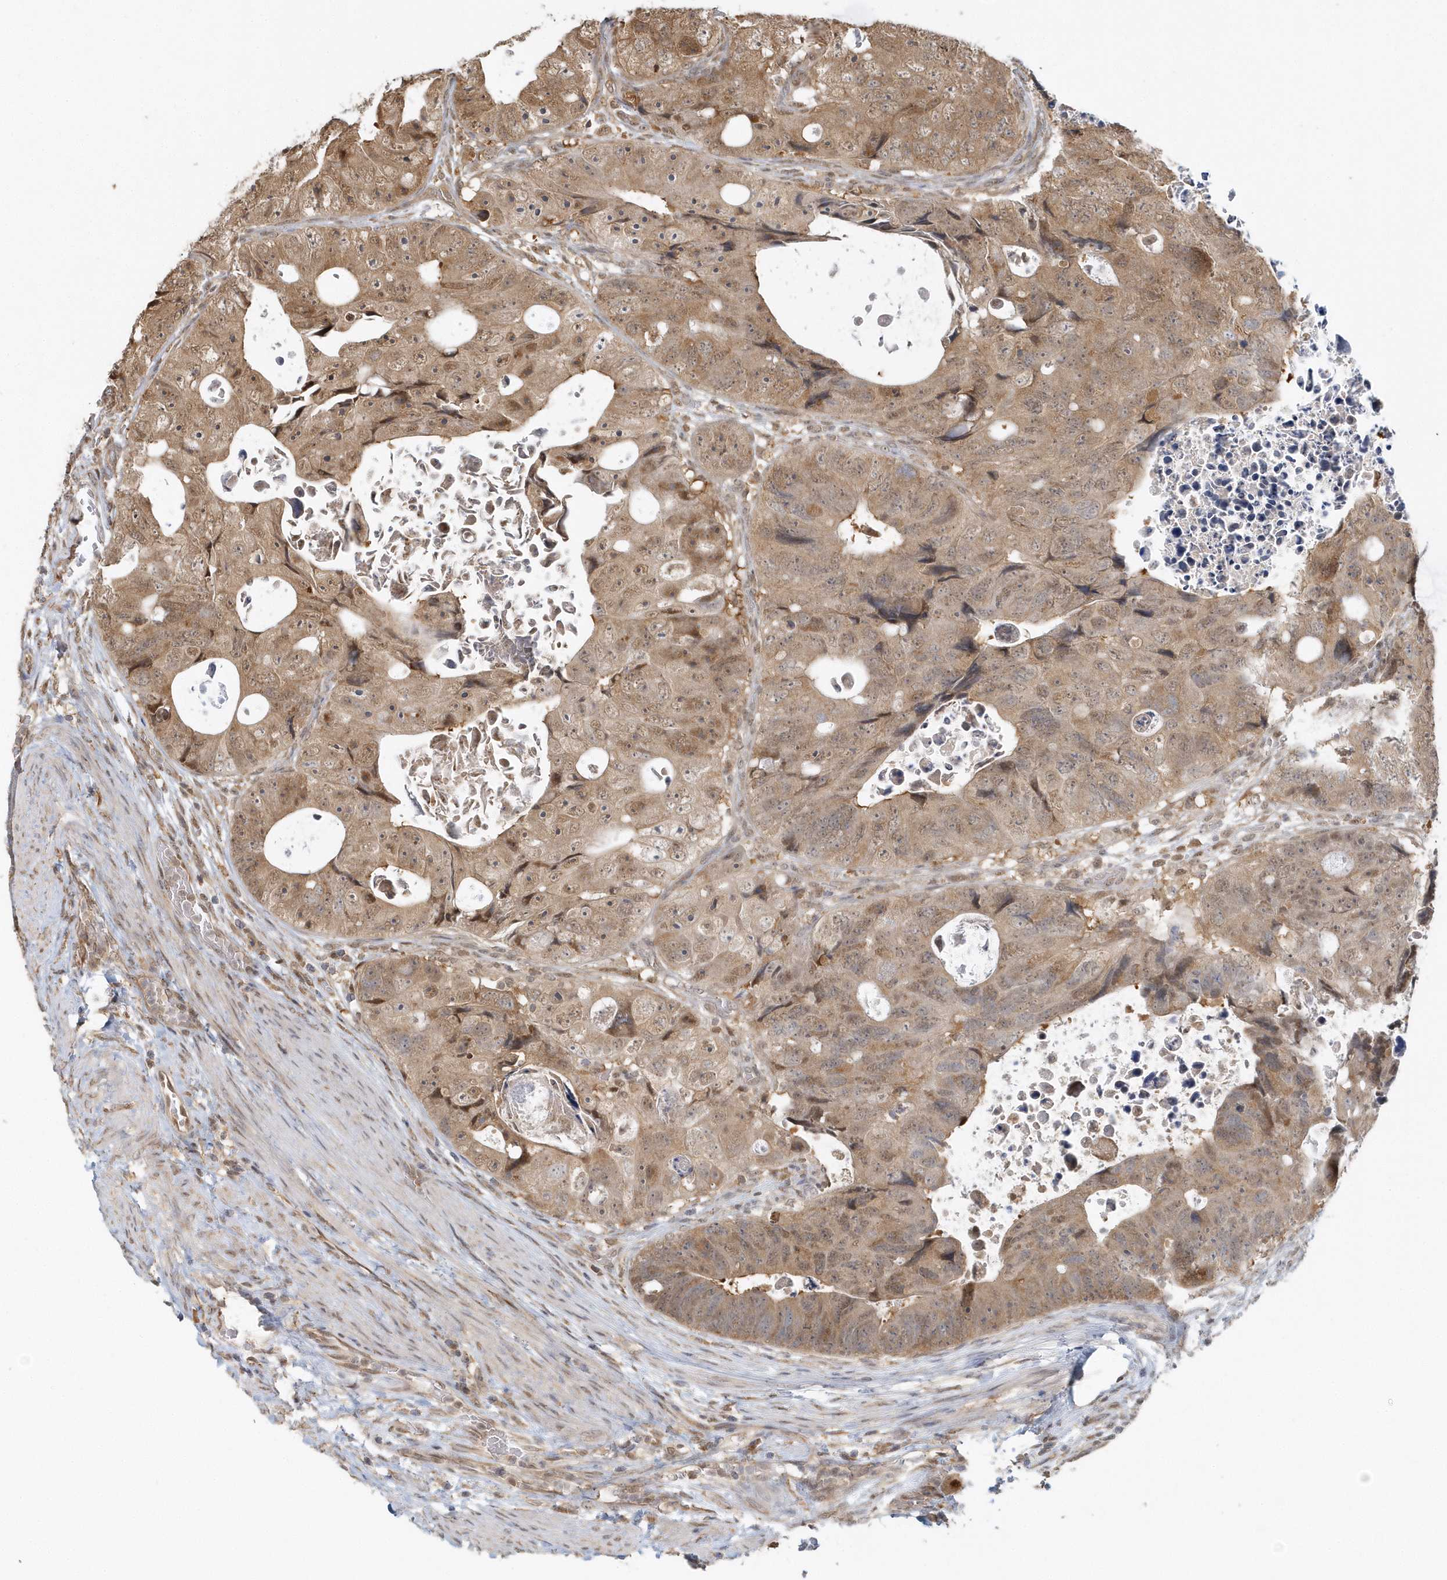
{"staining": {"intensity": "moderate", "quantity": ">75%", "location": "cytoplasmic/membranous"}, "tissue": "colorectal cancer", "cell_type": "Tumor cells", "image_type": "cancer", "snomed": [{"axis": "morphology", "description": "Adenocarcinoma, NOS"}, {"axis": "topography", "description": "Rectum"}], "caption": "There is medium levels of moderate cytoplasmic/membranous expression in tumor cells of colorectal cancer, as demonstrated by immunohistochemical staining (brown color).", "gene": "PSMD6", "patient": {"sex": "male", "age": 59}}